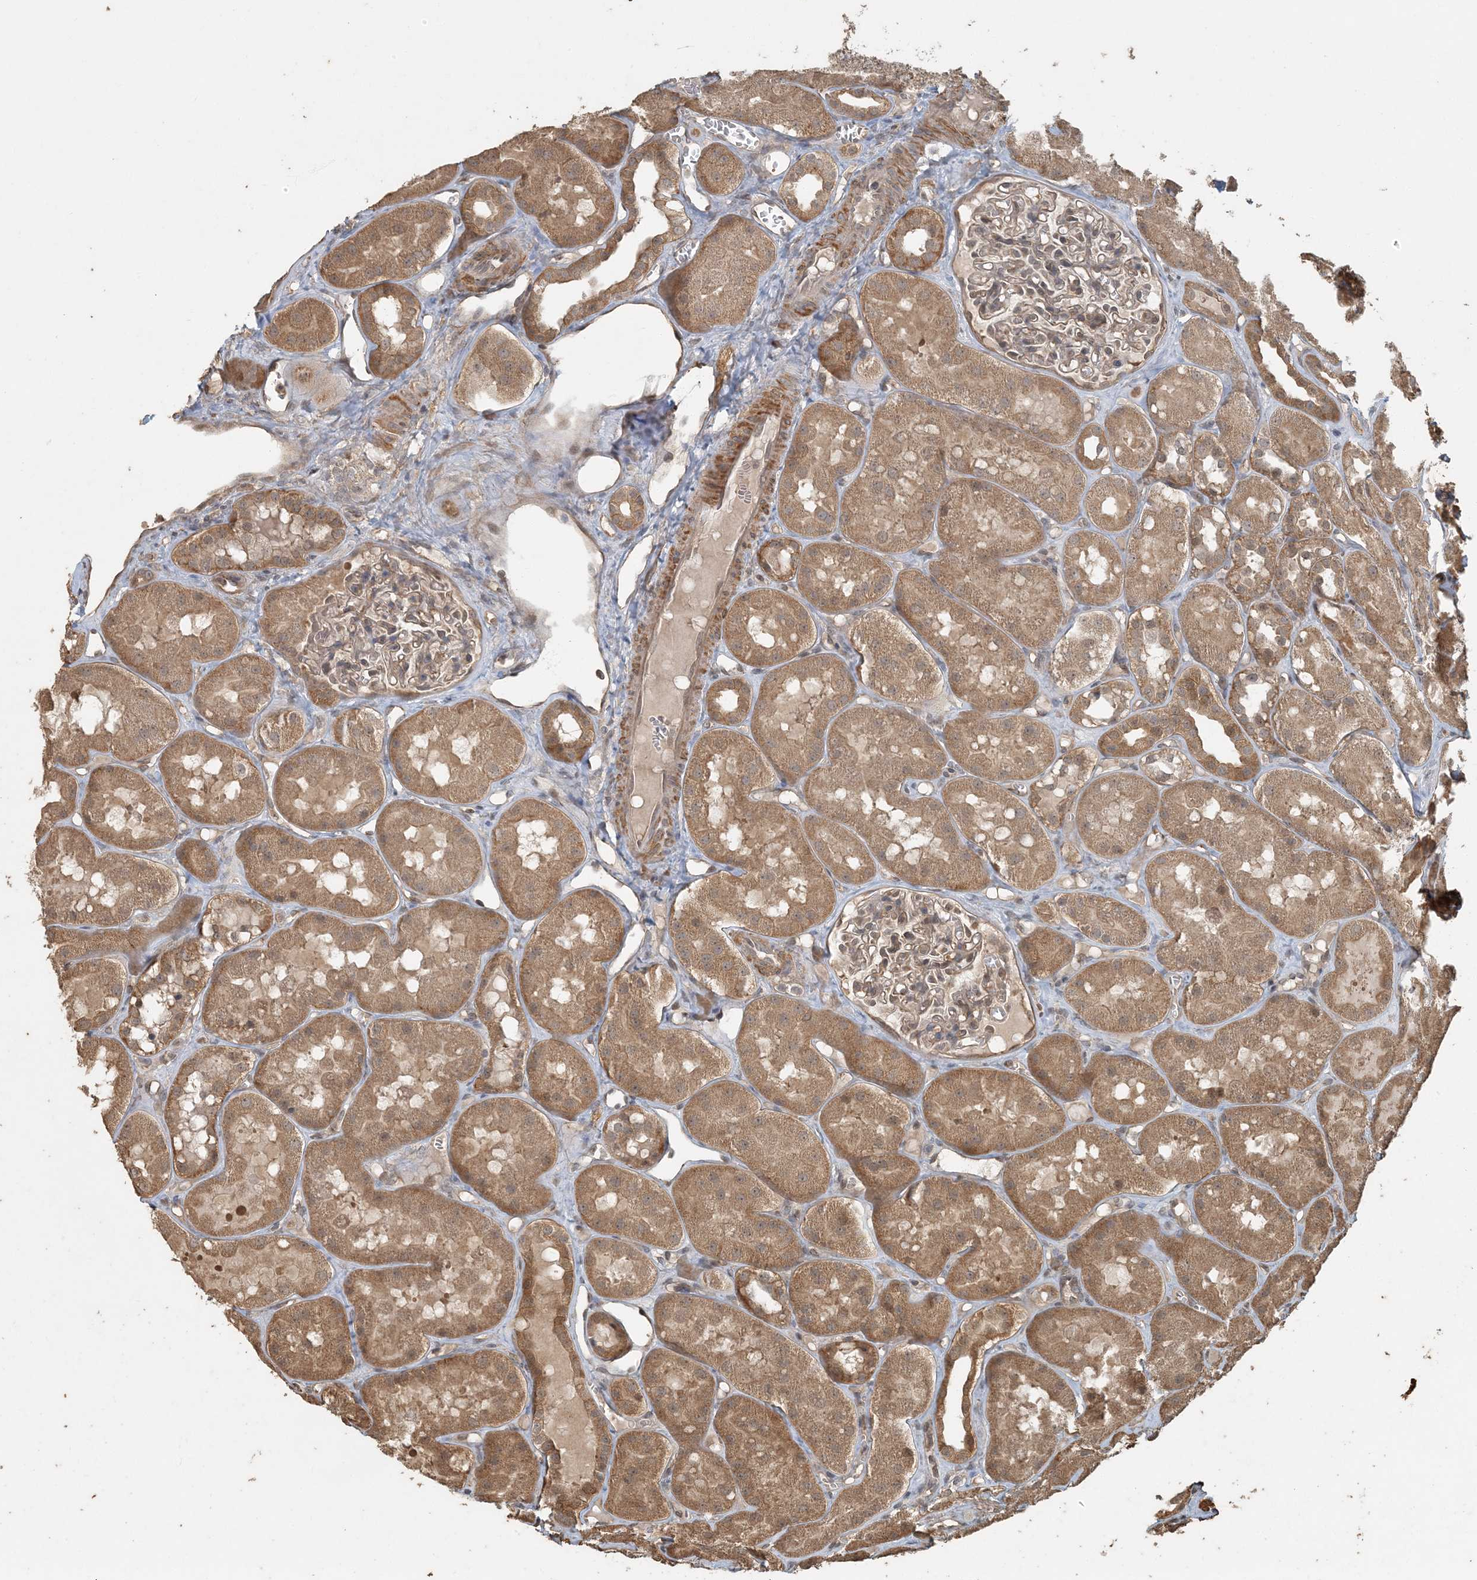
{"staining": {"intensity": "weak", "quantity": "25%-75%", "location": "cytoplasmic/membranous,nuclear"}, "tissue": "kidney", "cell_type": "Cells in glomeruli", "image_type": "normal", "snomed": [{"axis": "morphology", "description": "Normal tissue, NOS"}, {"axis": "topography", "description": "Kidney"}], "caption": "Protein expression analysis of benign kidney exhibits weak cytoplasmic/membranous,nuclear staining in approximately 25%-75% of cells in glomeruli. (DAB IHC, brown staining for protein, blue staining for nuclei).", "gene": "AK9", "patient": {"sex": "male", "age": 16}}